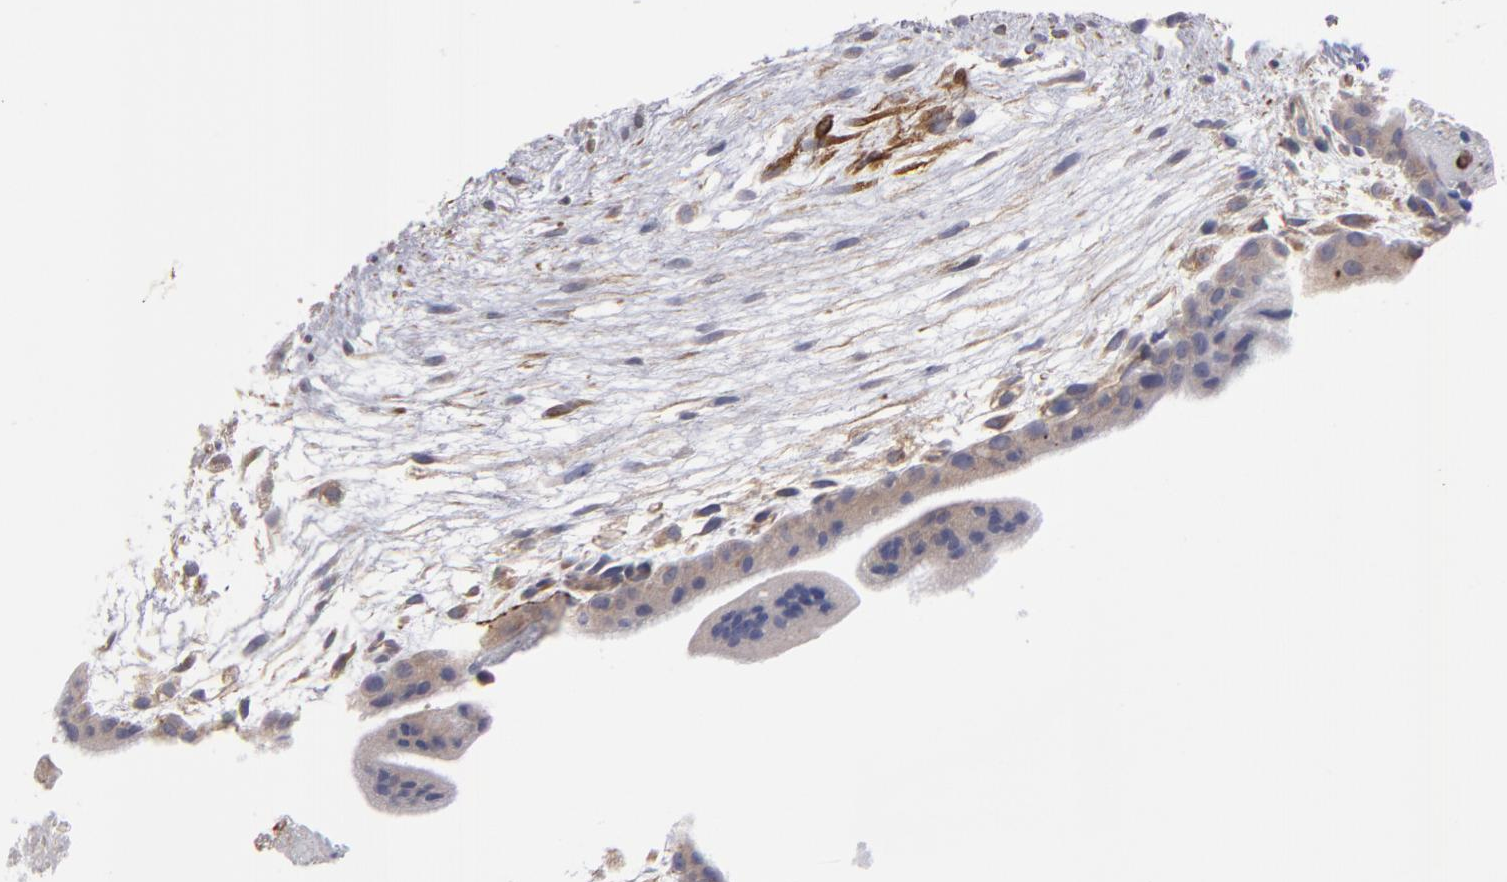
{"staining": {"intensity": "weak", "quantity": "25%-75%", "location": "cytoplasmic/membranous"}, "tissue": "placenta", "cell_type": "Decidual cells", "image_type": "normal", "snomed": [{"axis": "morphology", "description": "Normal tissue, NOS"}, {"axis": "topography", "description": "Placenta"}], "caption": "Protein analysis of normal placenta demonstrates weak cytoplasmic/membranous expression in about 25%-75% of decidual cells.", "gene": "SLMAP", "patient": {"sex": "female", "age": 35}}